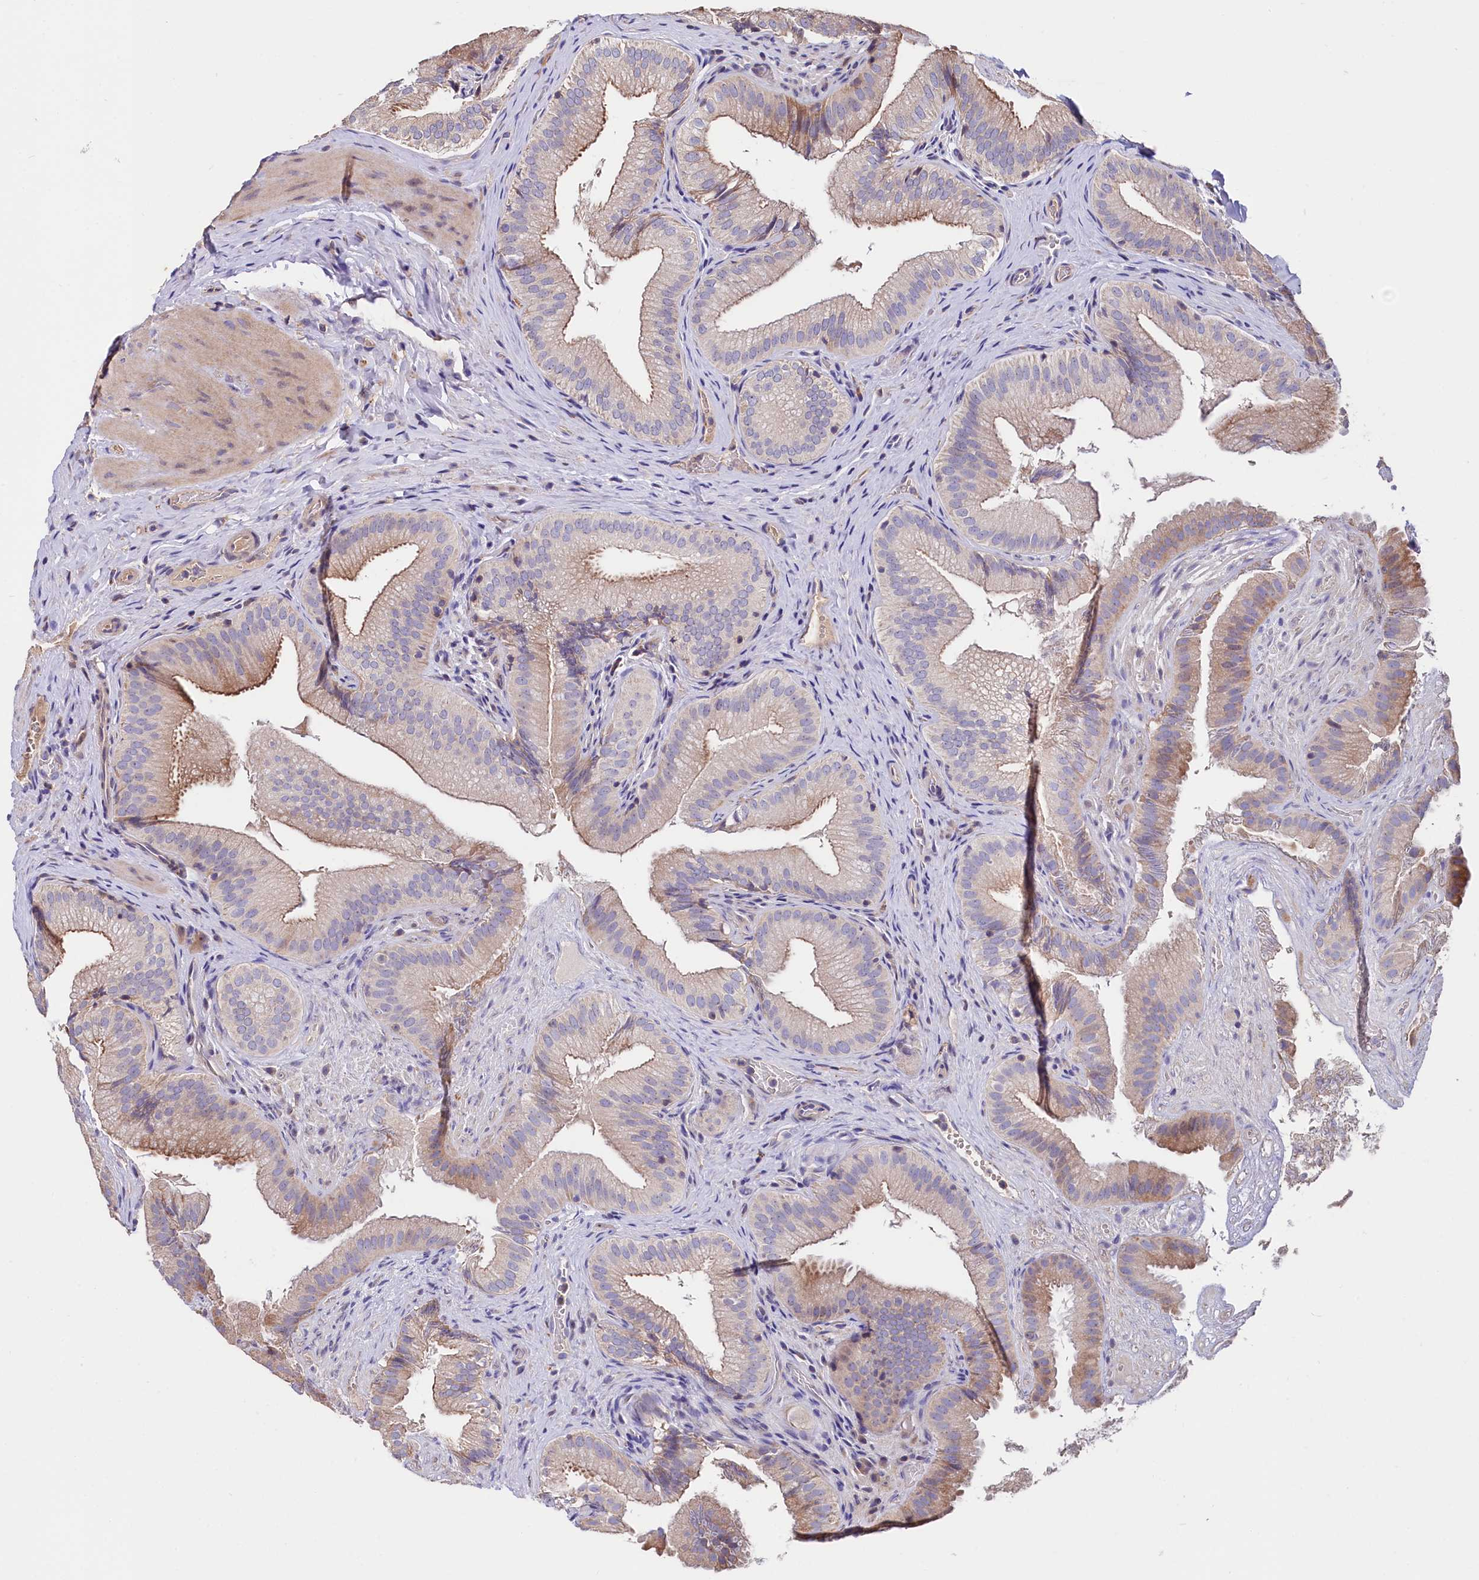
{"staining": {"intensity": "moderate", "quantity": "<25%", "location": "cytoplasmic/membranous"}, "tissue": "gallbladder", "cell_type": "Glandular cells", "image_type": "normal", "snomed": [{"axis": "morphology", "description": "Normal tissue, NOS"}, {"axis": "topography", "description": "Gallbladder"}], "caption": "A photomicrograph of human gallbladder stained for a protein shows moderate cytoplasmic/membranous brown staining in glandular cells. The staining was performed using DAB to visualize the protein expression in brown, while the nuclei were stained in blue with hematoxylin (Magnification: 20x).", "gene": "RPUSD3", "patient": {"sex": "female", "age": 30}}